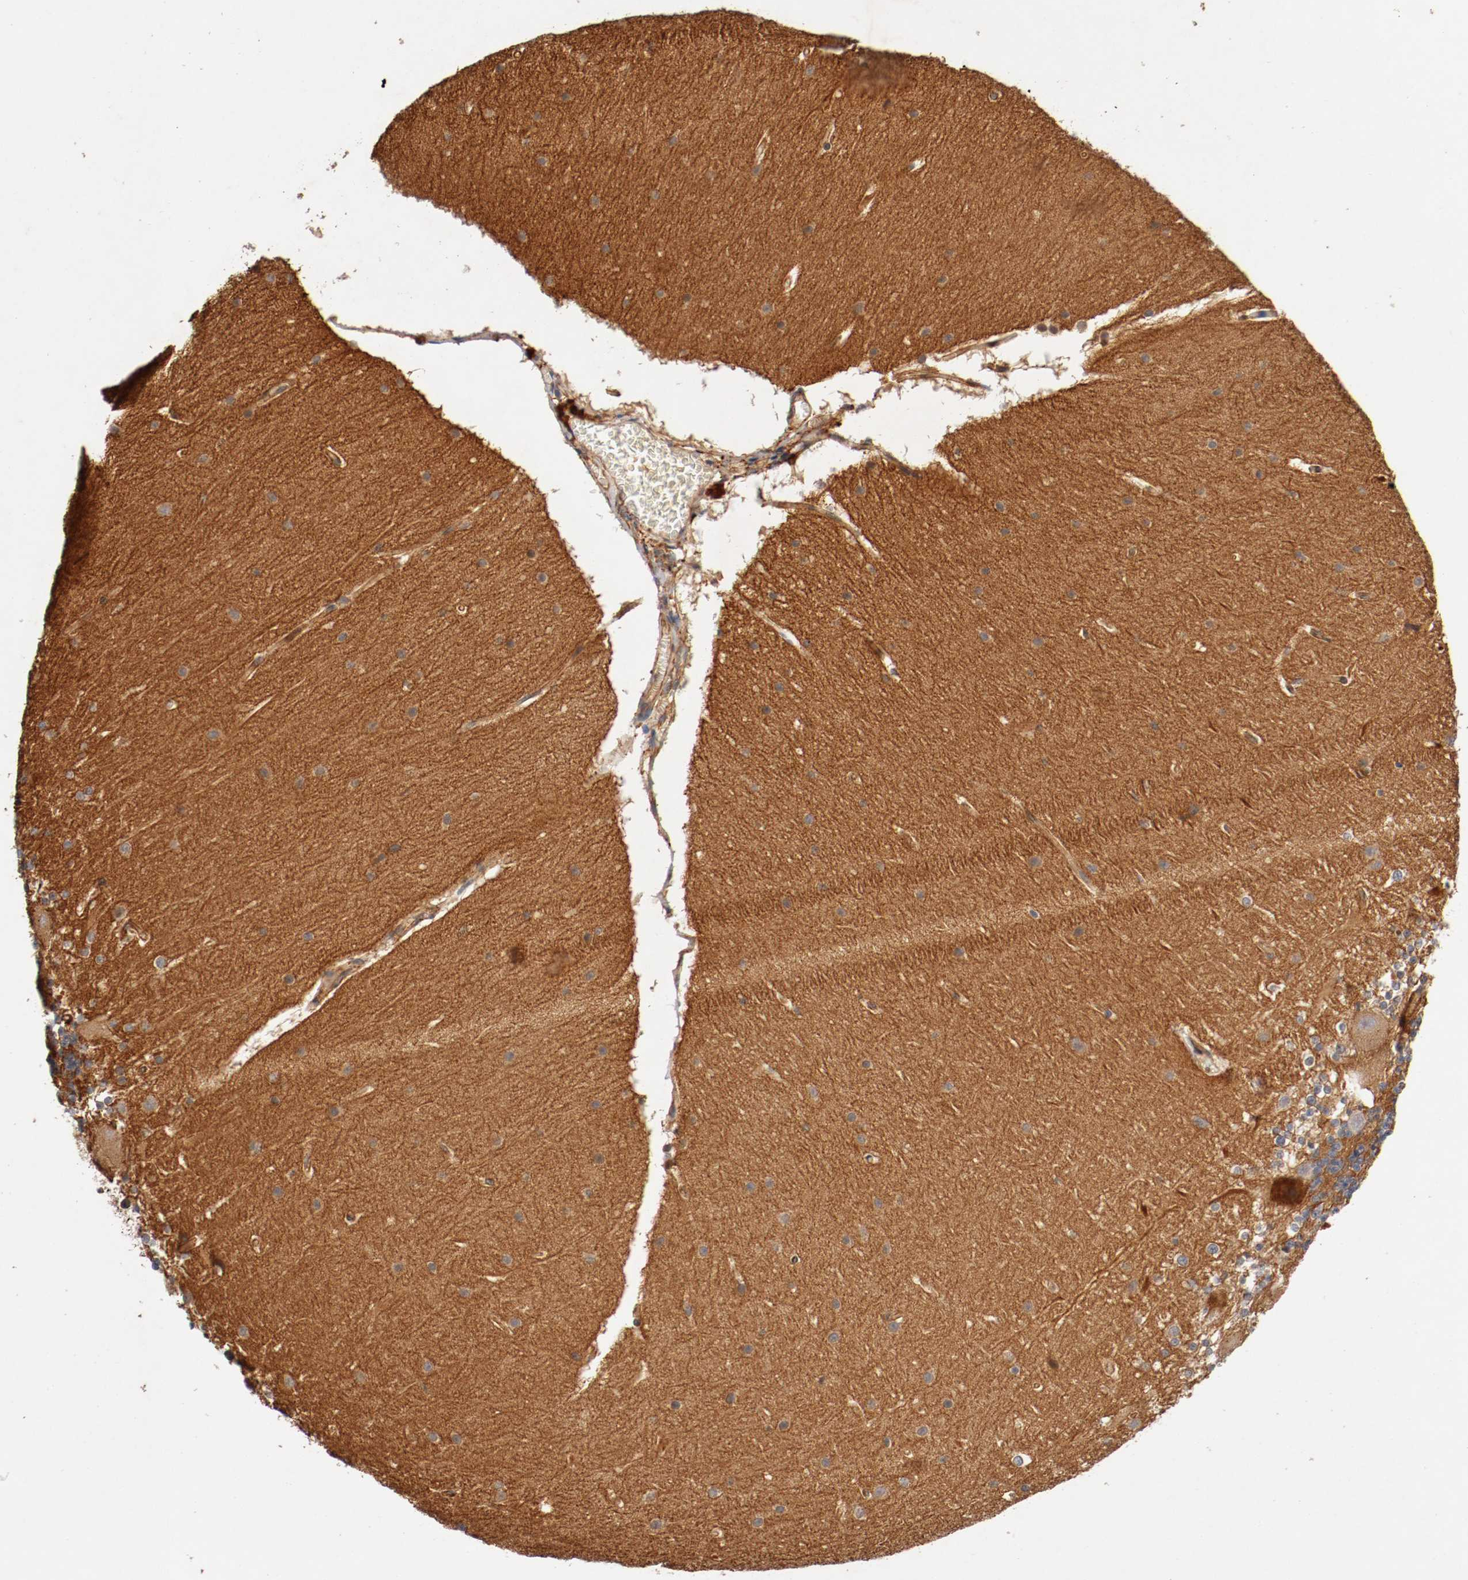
{"staining": {"intensity": "negative", "quantity": "none", "location": "none"}, "tissue": "cerebellum", "cell_type": "Cells in granular layer", "image_type": "normal", "snomed": [{"axis": "morphology", "description": "Normal tissue, NOS"}, {"axis": "topography", "description": "Cerebellum"}], "caption": "High power microscopy image of an IHC micrograph of benign cerebellum, revealing no significant expression in cells in granular layer. (Brightfield microscopy of DAB (3,3'-diaminobenzidine) immunohistochemistry (IHC) at high magnification).", "gene": "TYK2", "patient": {"sex": "female", "age": 19}}